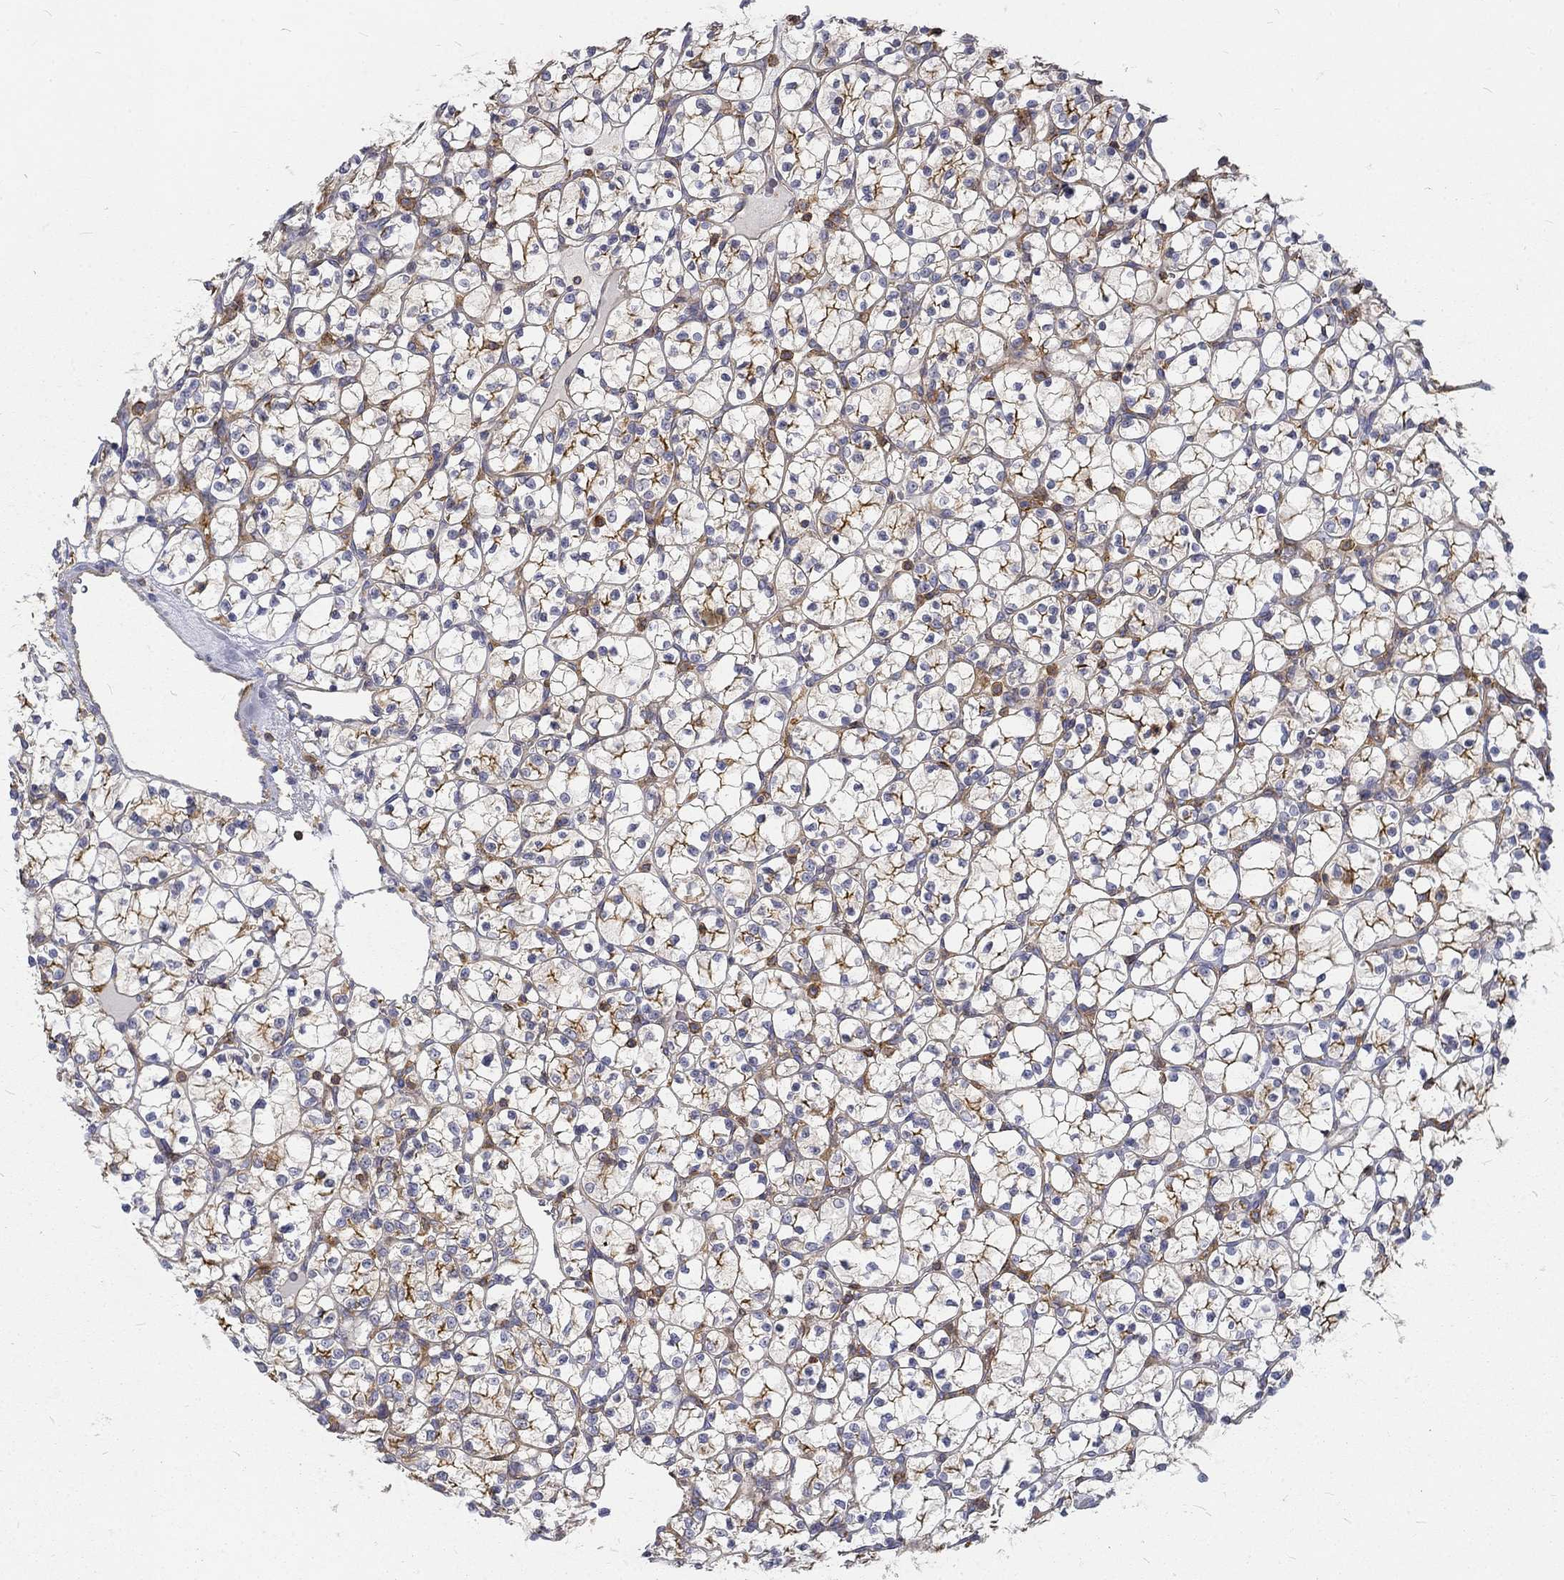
{"staining": {"intensity": "moderate", "quantity": "25%-75%", "location": "cytoplasmic/membranous"}, "tissue": "renal cancer", "cell_type": "Tumor cells", "image_type": "cancer", "snomed": [{"axis": "morphology", "description": "Adenocarcinoma, NOS"}, {"axis": "topography", "description": "Kidney"}], "caption": "This is an image of immunohistochemistry staining of renal cancer (adenocarcinoma), which shows moderate staining in the cytoplasmic/membranous of tumor cells.", "gene": "MTMR11", "patient": {"sex": "female", "age": 89}}